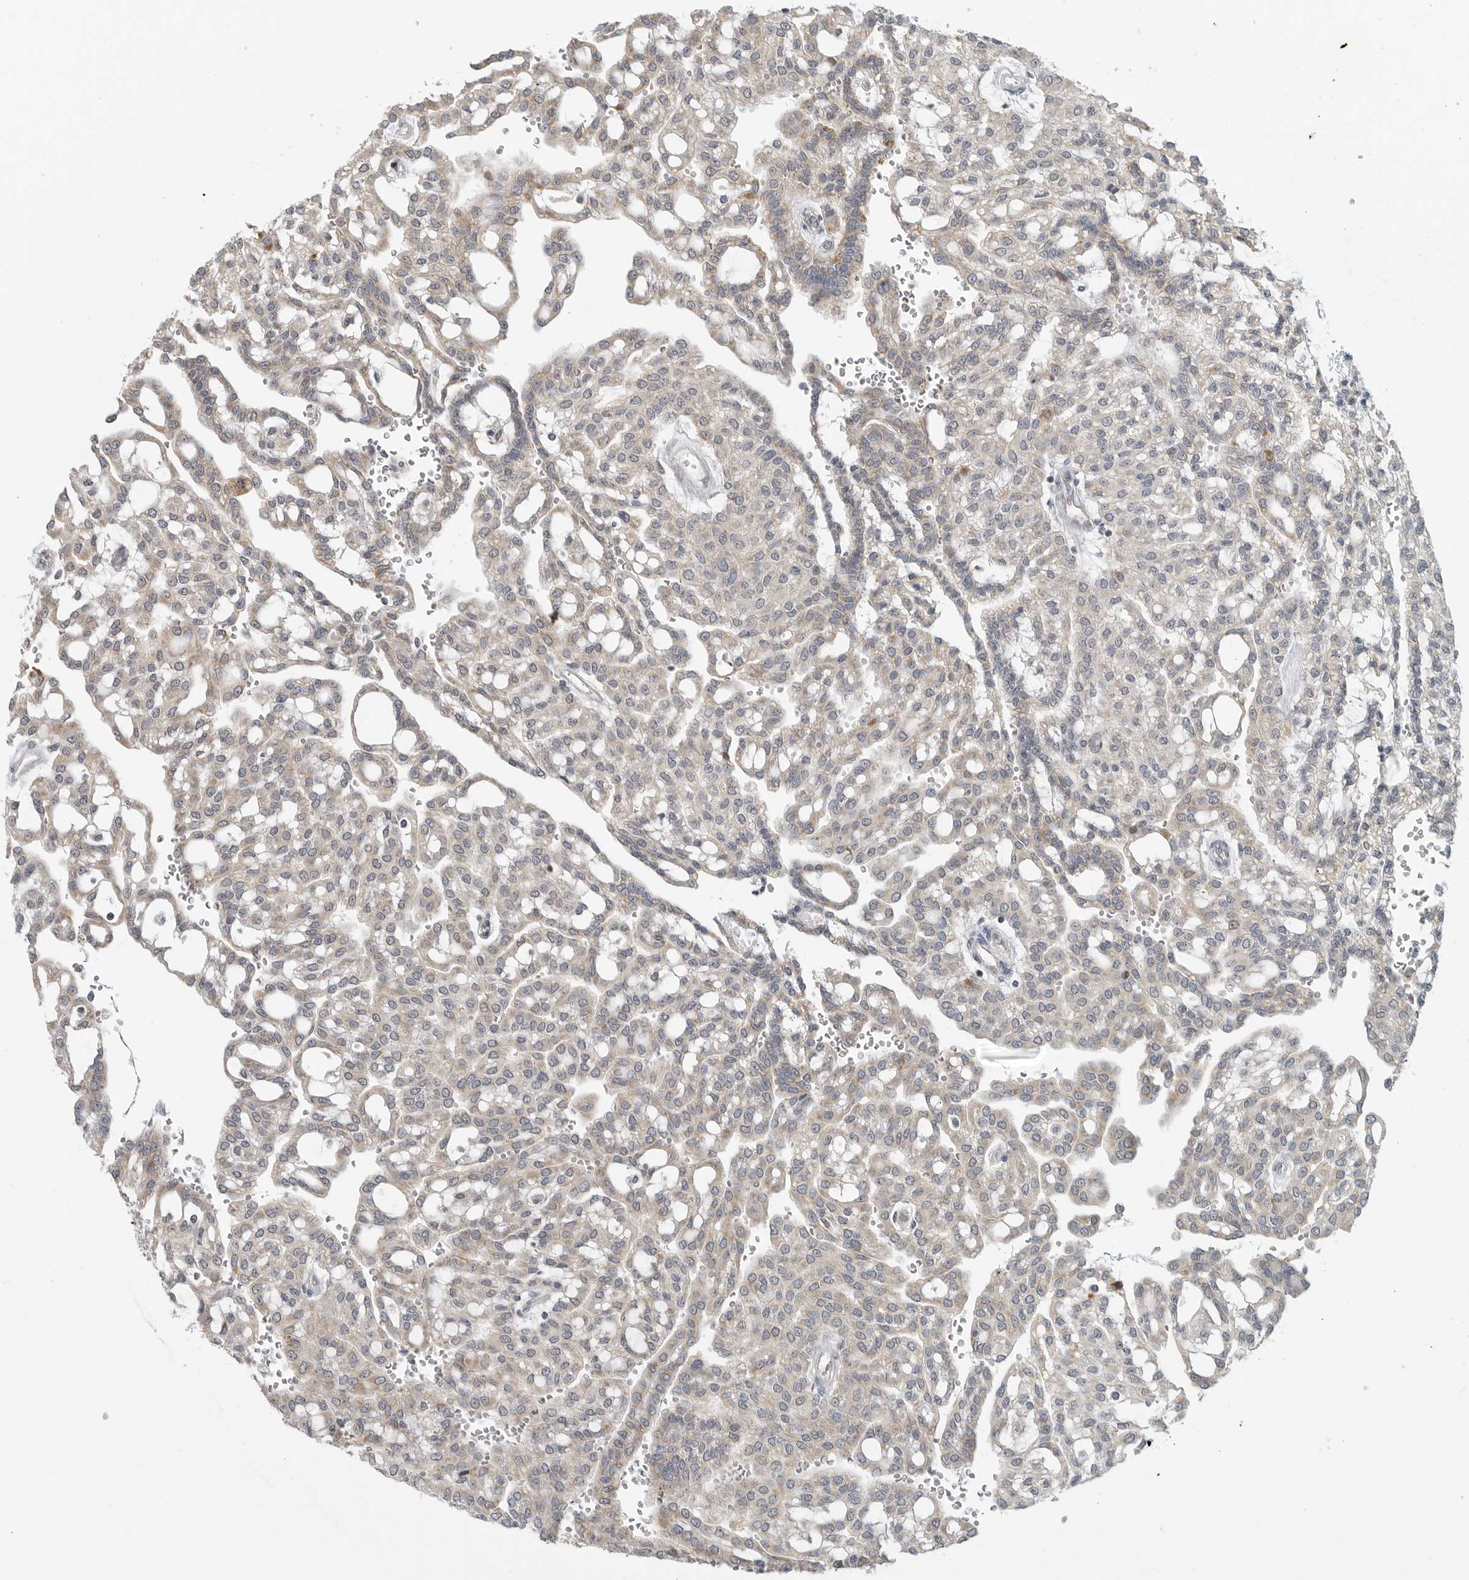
{"staining": {"intensity": "weak", "quantity": ">75%", "location": "cytoplasmic/membranous"}, "tissue": "renal cancer", "cell_type": "Tumor cells", "image_type": "cancer", "snomed": [{"axis": "morphology", "description": "Adenocarcinoma, NOS"}, {"axis": "topography", "description": "Kidney"}], "caption": "Immunohistochemistry of human renal cancer shows low levels of weak cytoplasmic/membranous expression in about >75% of tumor cells.", "gene": "IL12RB2", "patient": {"sex": "male", "age": 63}}